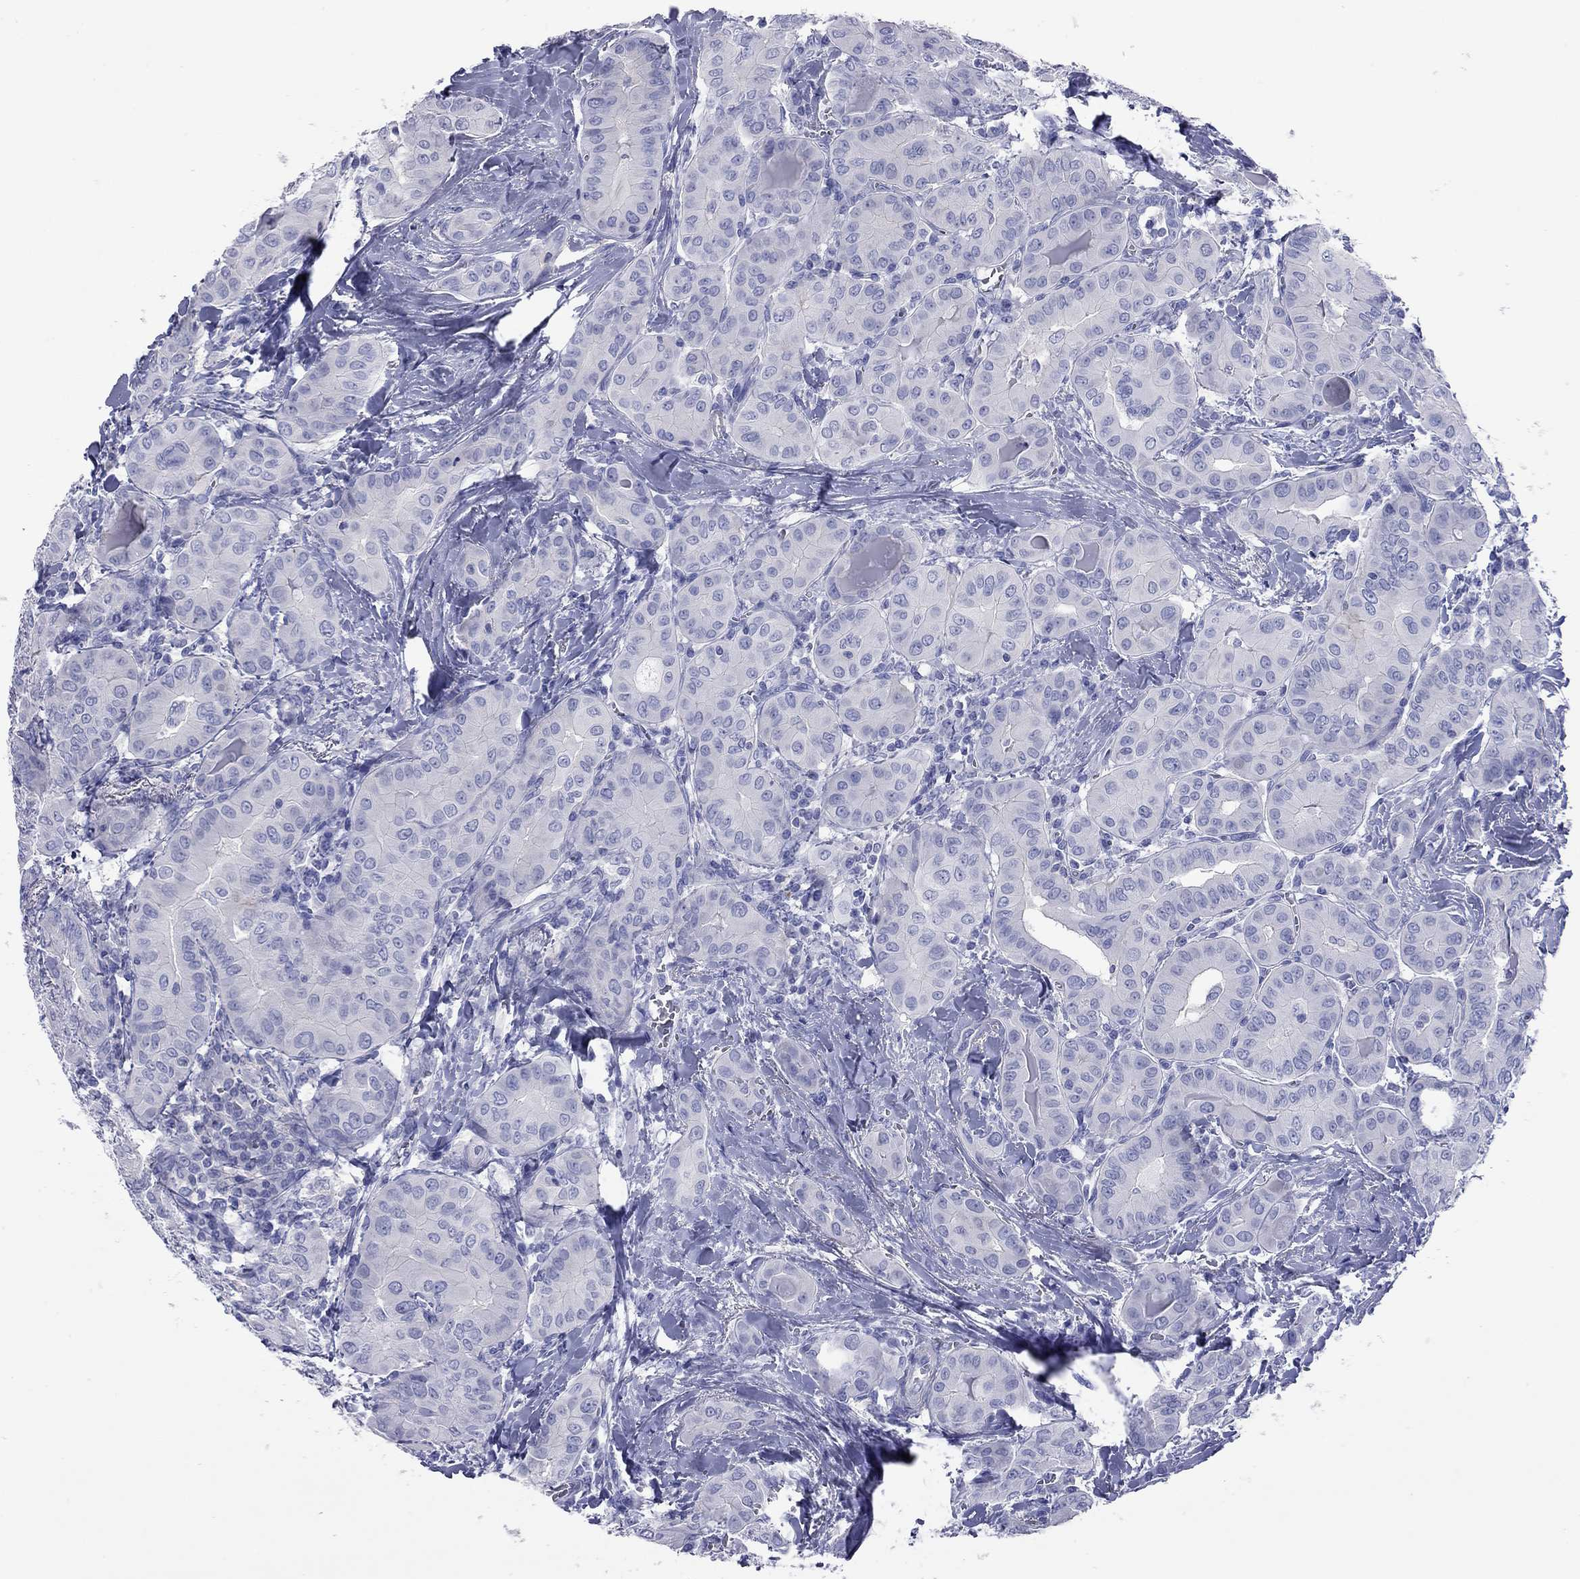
{"staining": {"intensity": "negative", "quantity": "none", "location": "none"}, "tissue": "thyroid cancer", "cell_type": "Tumor cells", "image_type": "cancer", "snomed": [{"axis": "morphology", "description": "Papillary adenocarcinoma, NOS"}, {"axis": "topography", "description": "Thyroid gland"}], "caption": "High power microscopy micrograph of an IHC image of papillary adenocarcinoma (thyroid), revealing no significant expression in tumor cells.", "gene": "ACTL7B", "patient": {"sex": "female", "age": 37}}